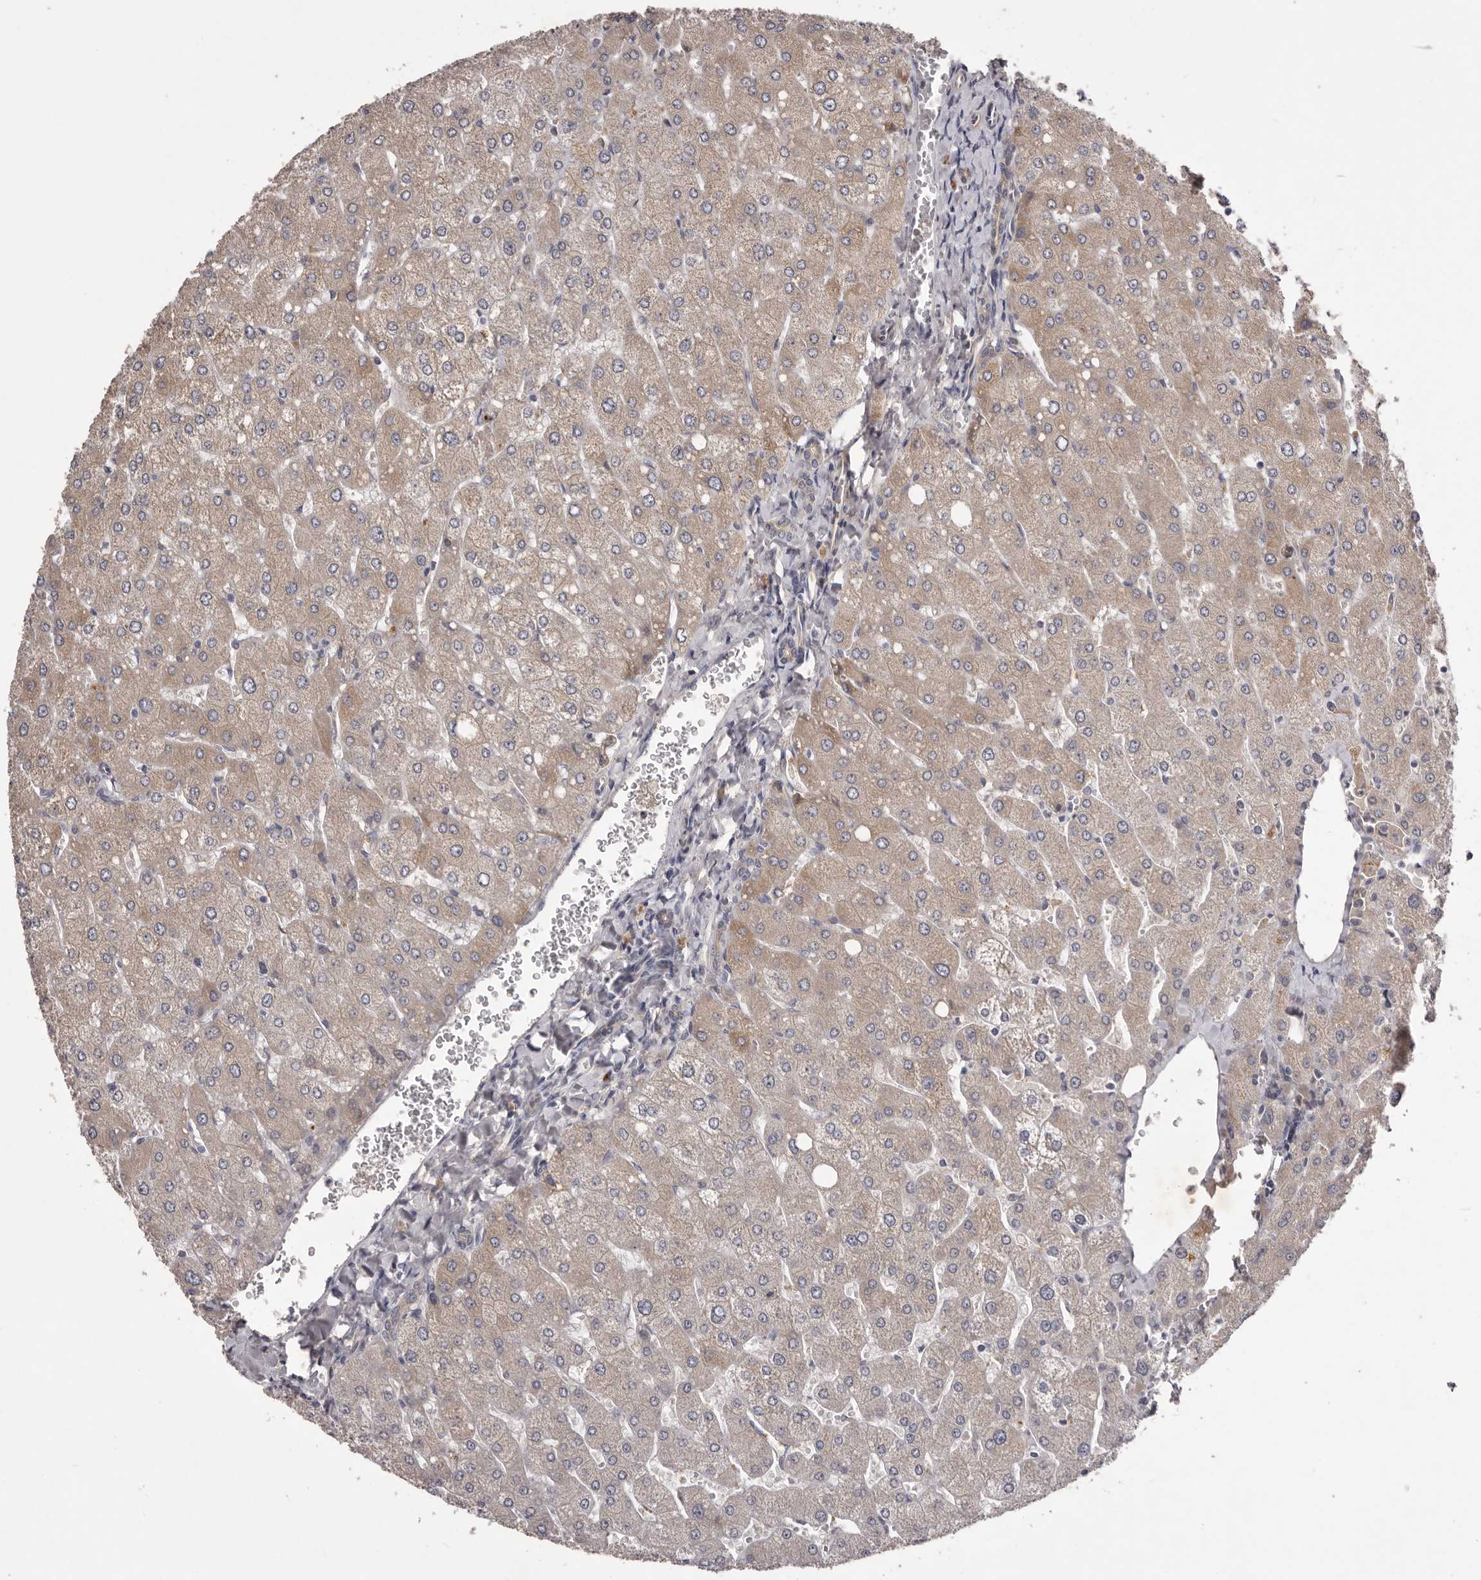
{"staining": {"intensity": "negative", "quantity": "none", "location": "none"}, "tissue": "liver", "cell_type": "Cholangiocytes", "image_type": "normal", "snomed": [{"axis": "morphology", "description": "Normal tissue, NOS"}, {"axis": "topography", "description": "Liver"}], "caption": "Cholangiocytes are negative for protein expression in benign human liver. Brightfield microscopy of immunohistochemistry (IHC) stained with DAB (3,3'-diaminobenzidine) (brown) and hematoxylin (blue), captured at high magnification.", "gene": "PNRC1", "patient": {"sex": "male", "age": 55}}